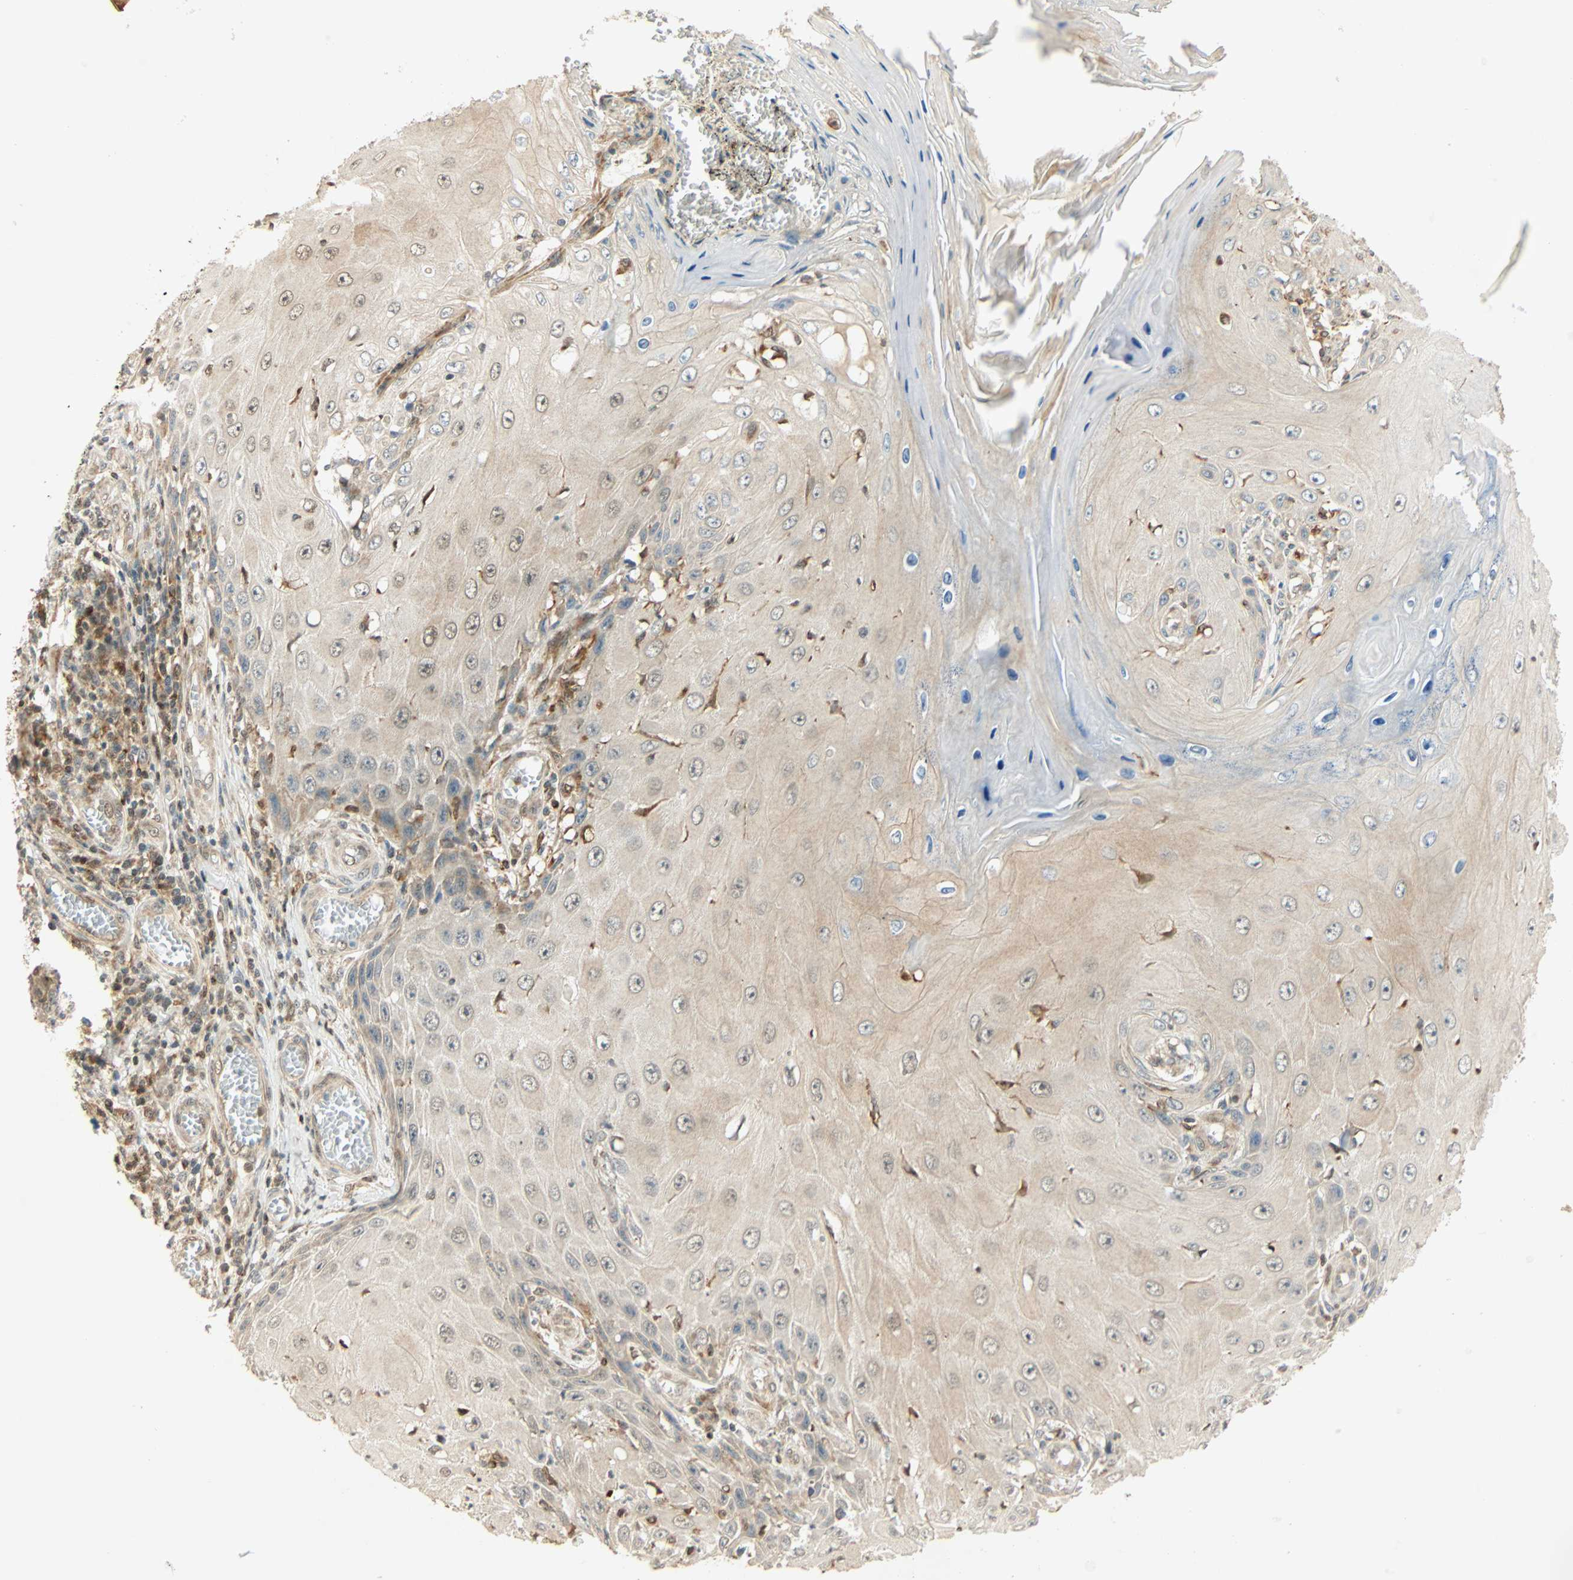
{"staining": {"intensity": "moderate", "quantity": ">75%", "location": "cytoplasmic/membranous,nuclear"}, "tissue": "skin cancer", "cell_type": "Tumor cells", "image_type": "cancer", "snomed": [{"axis": "morphology", "description": "Squamous cell carcinoma, NOS"}, {"axis": "topography", "description": "Skin"}], "caption": "Human skin cancer (squamous cell carcinoma) stained with a brown dye displays moderate cytoplasmic/membranous and nuclear positive staining in about >75% of tumor cells.", "gene": "PNPLA6", "patient": {"sex": "female", "age": 73}}